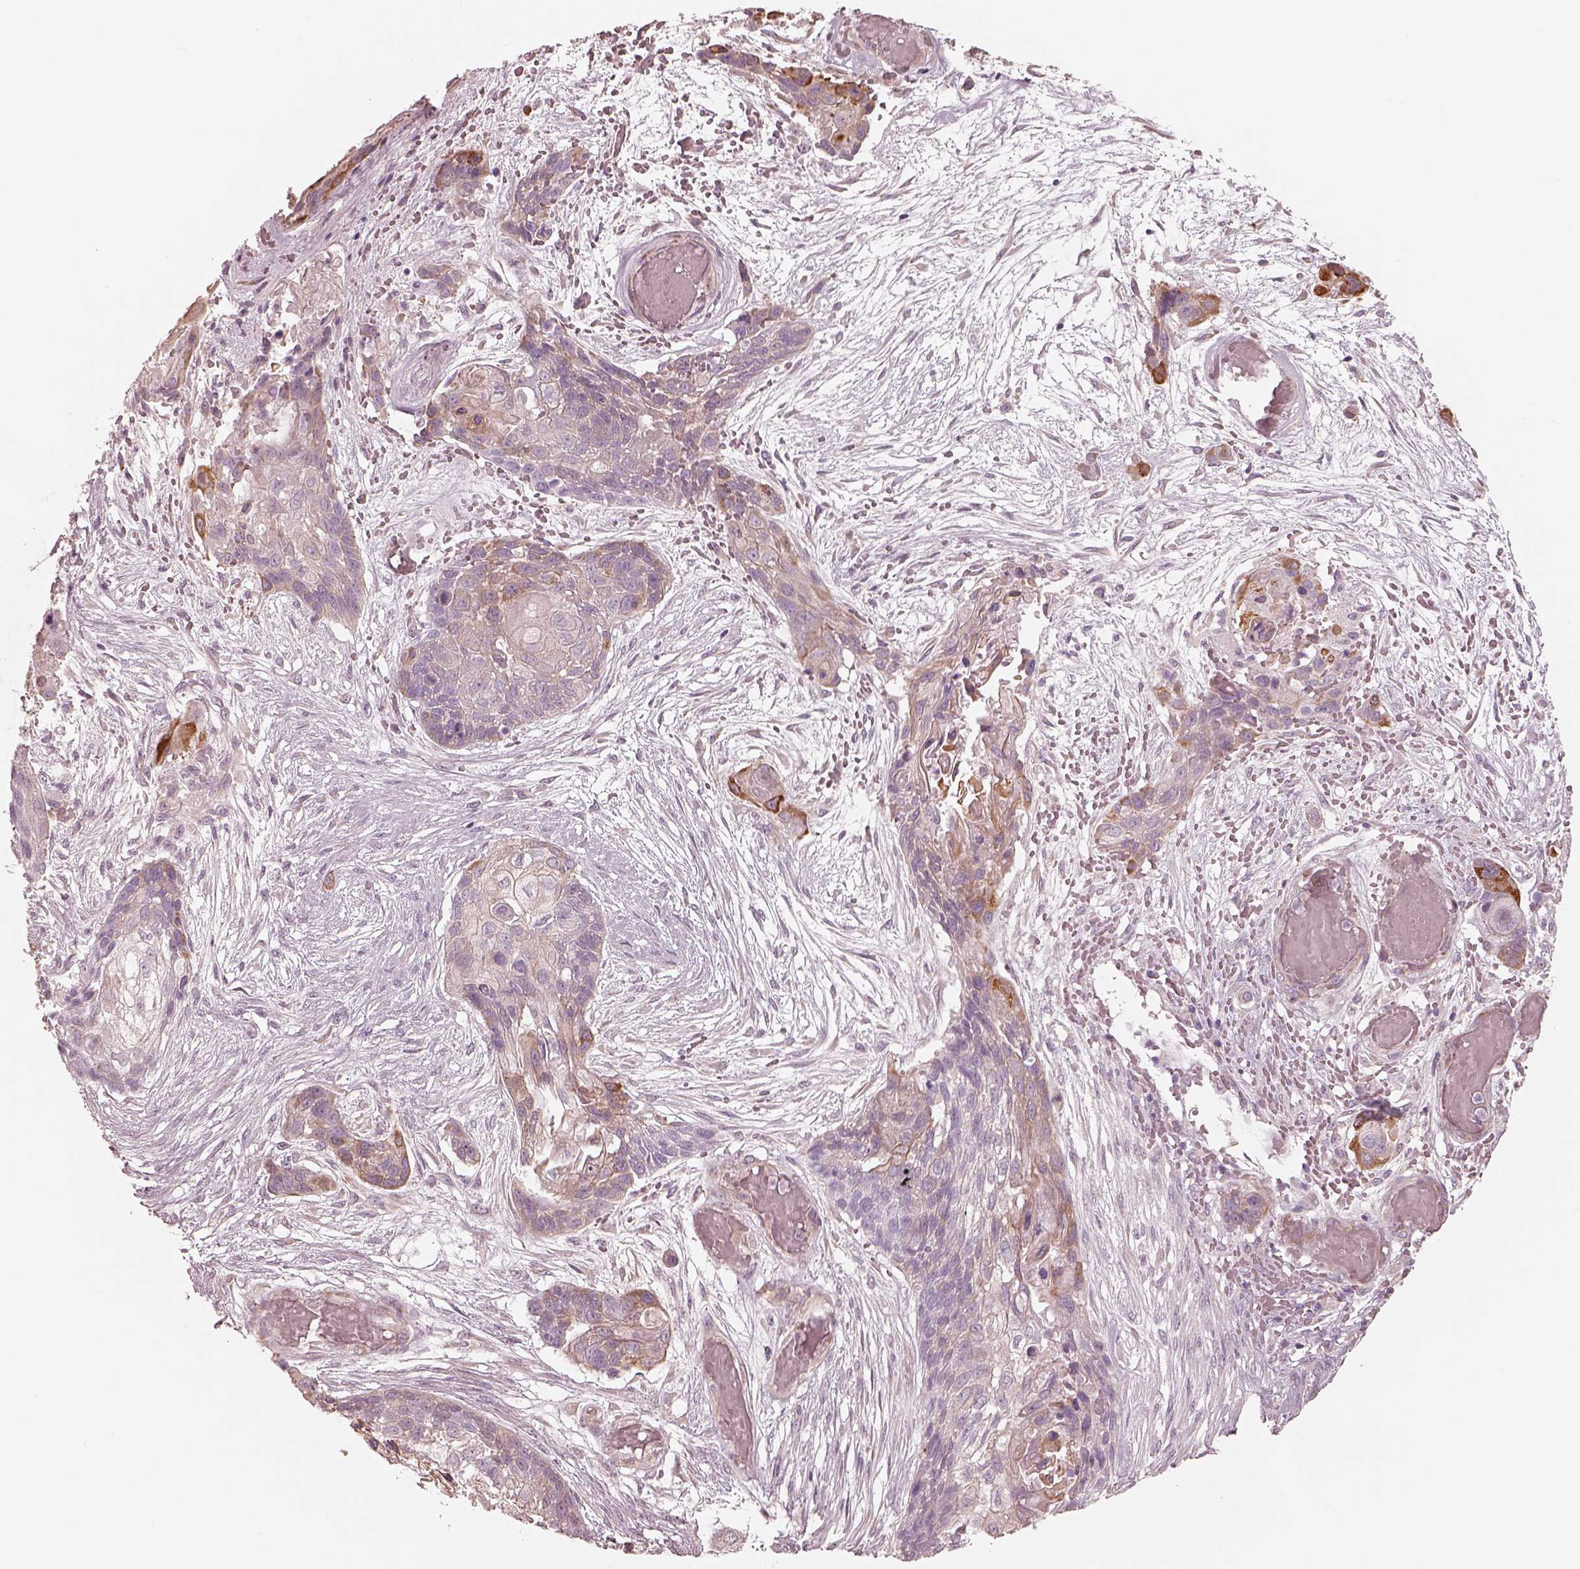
{"staining": {"intensity": "weak", "quantity": "<25%", "location": "cytoplasmic/membranous"}, "tissue": "lung cancer", "cell_type": "Tumor cells", "image_type": "cancer", "snomed": [{"axis": "morphology", "description": "Squamous cell carcinoma, NOS"}, {"axis": "topography", "description": "Lung"}], "caption": "Photomicrograph shows no protein staining in tumor cells of lung squamous cell carcinoma tissue.", "gene": "RAB3C", "patient": {"sex": "male", "age": 69}}